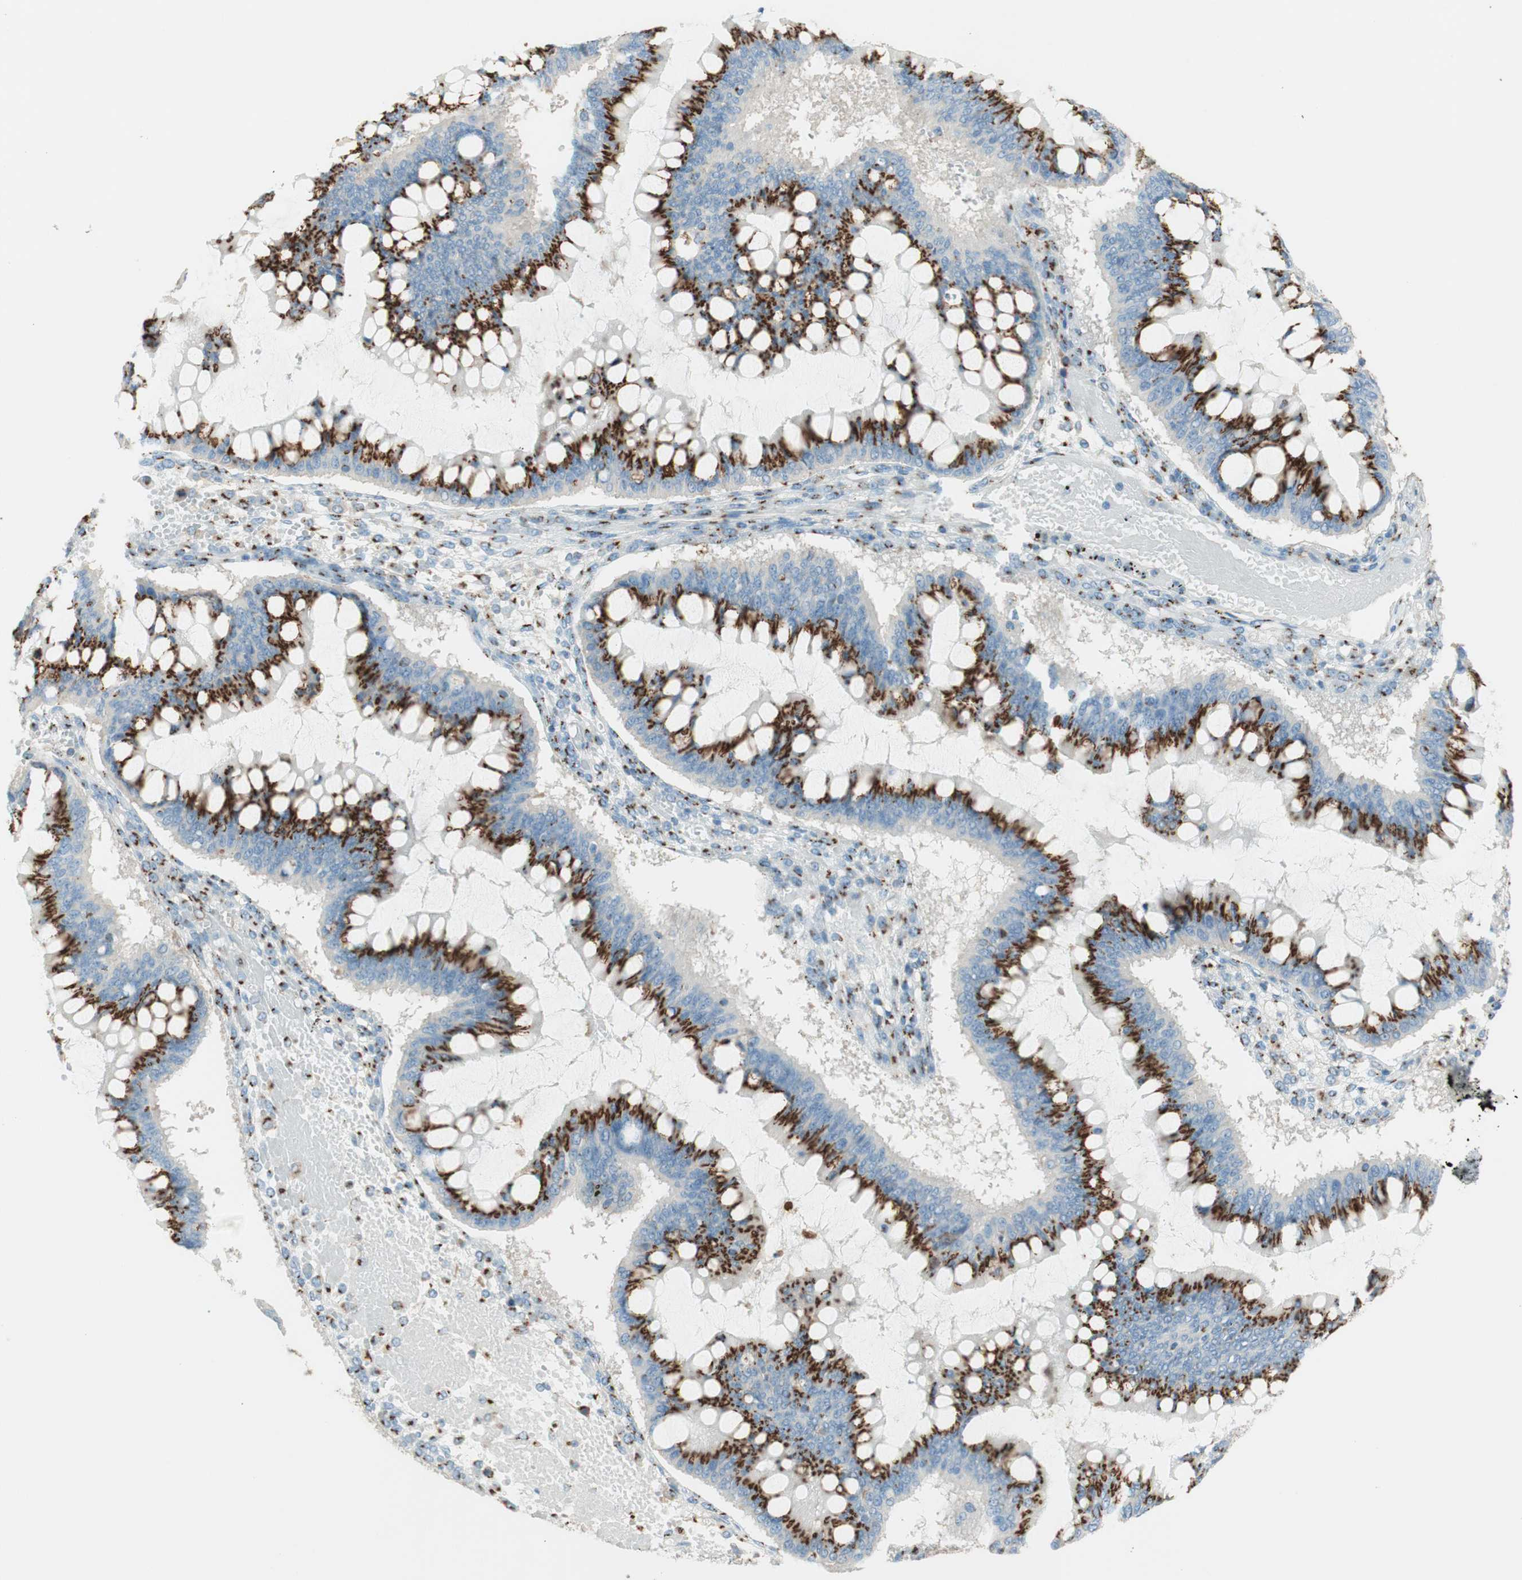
{"staining": {"intensity": "strong", "quantity": ">75%", "location": "cytoplasmic/membranous"}, "tissue": "ovarian cancer", "cell_type": "Tumor cells", "image_type": "cancer", "snomed": [{"axis": "morphology", "description": "Cystadenocarcinoma, mucinous, NOS"}, {"axis": "topography", "description": "Ovary"}], "caption": "An immunohistochemistry micrograph of tumor tissue is shown. Protein staining in brown labels strong cytoplasmic/membranous positivity in mucinous cystadenocarcinoma (ovarian) within tumor cells.", "gene": "GOLGB1", "patient": {"sex": "female", "age": 73}}